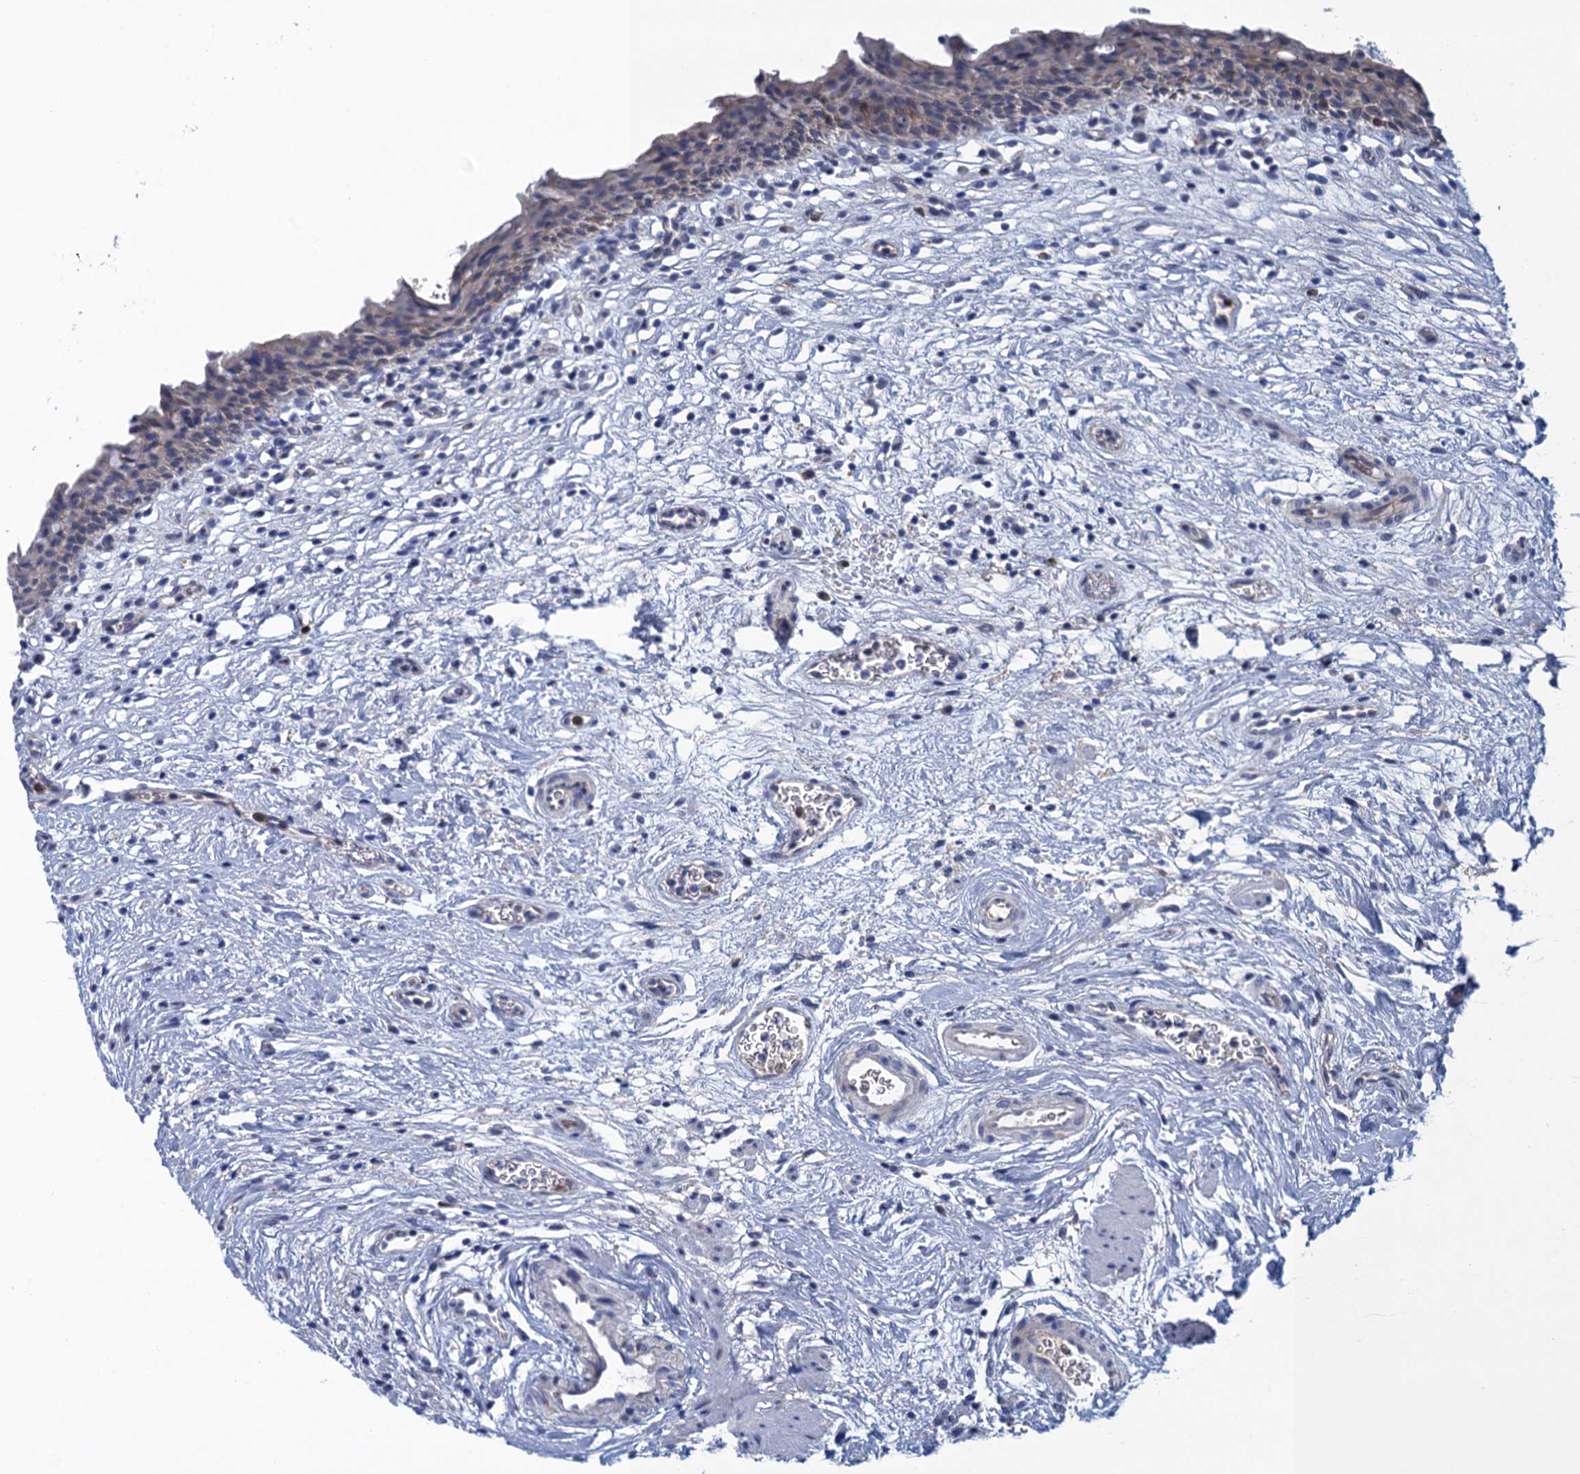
{"staining": {"intensity": "negative", "quantity": "none", "location": "none"}, "tissue": "urinary bladder", "cell_type": "Urothelial cells", "image_type": "normal", "snomed": [{"axis": "morphology", "description": "Normal tissue, NOS"}, {"axis": "morphology", "description": "Inflammation, NOS"}, {"axis": "topography", "description": "Urinary bladder"}], "caption": "Immunohistochemistry photomicrograph of benign human urinary bladder stained for a protein (brown), which displays no expression in urothelial cells. Nuclei are stained in blue.", "gene": "SCEL", "patient": {"sex": "male", "age": 63}}